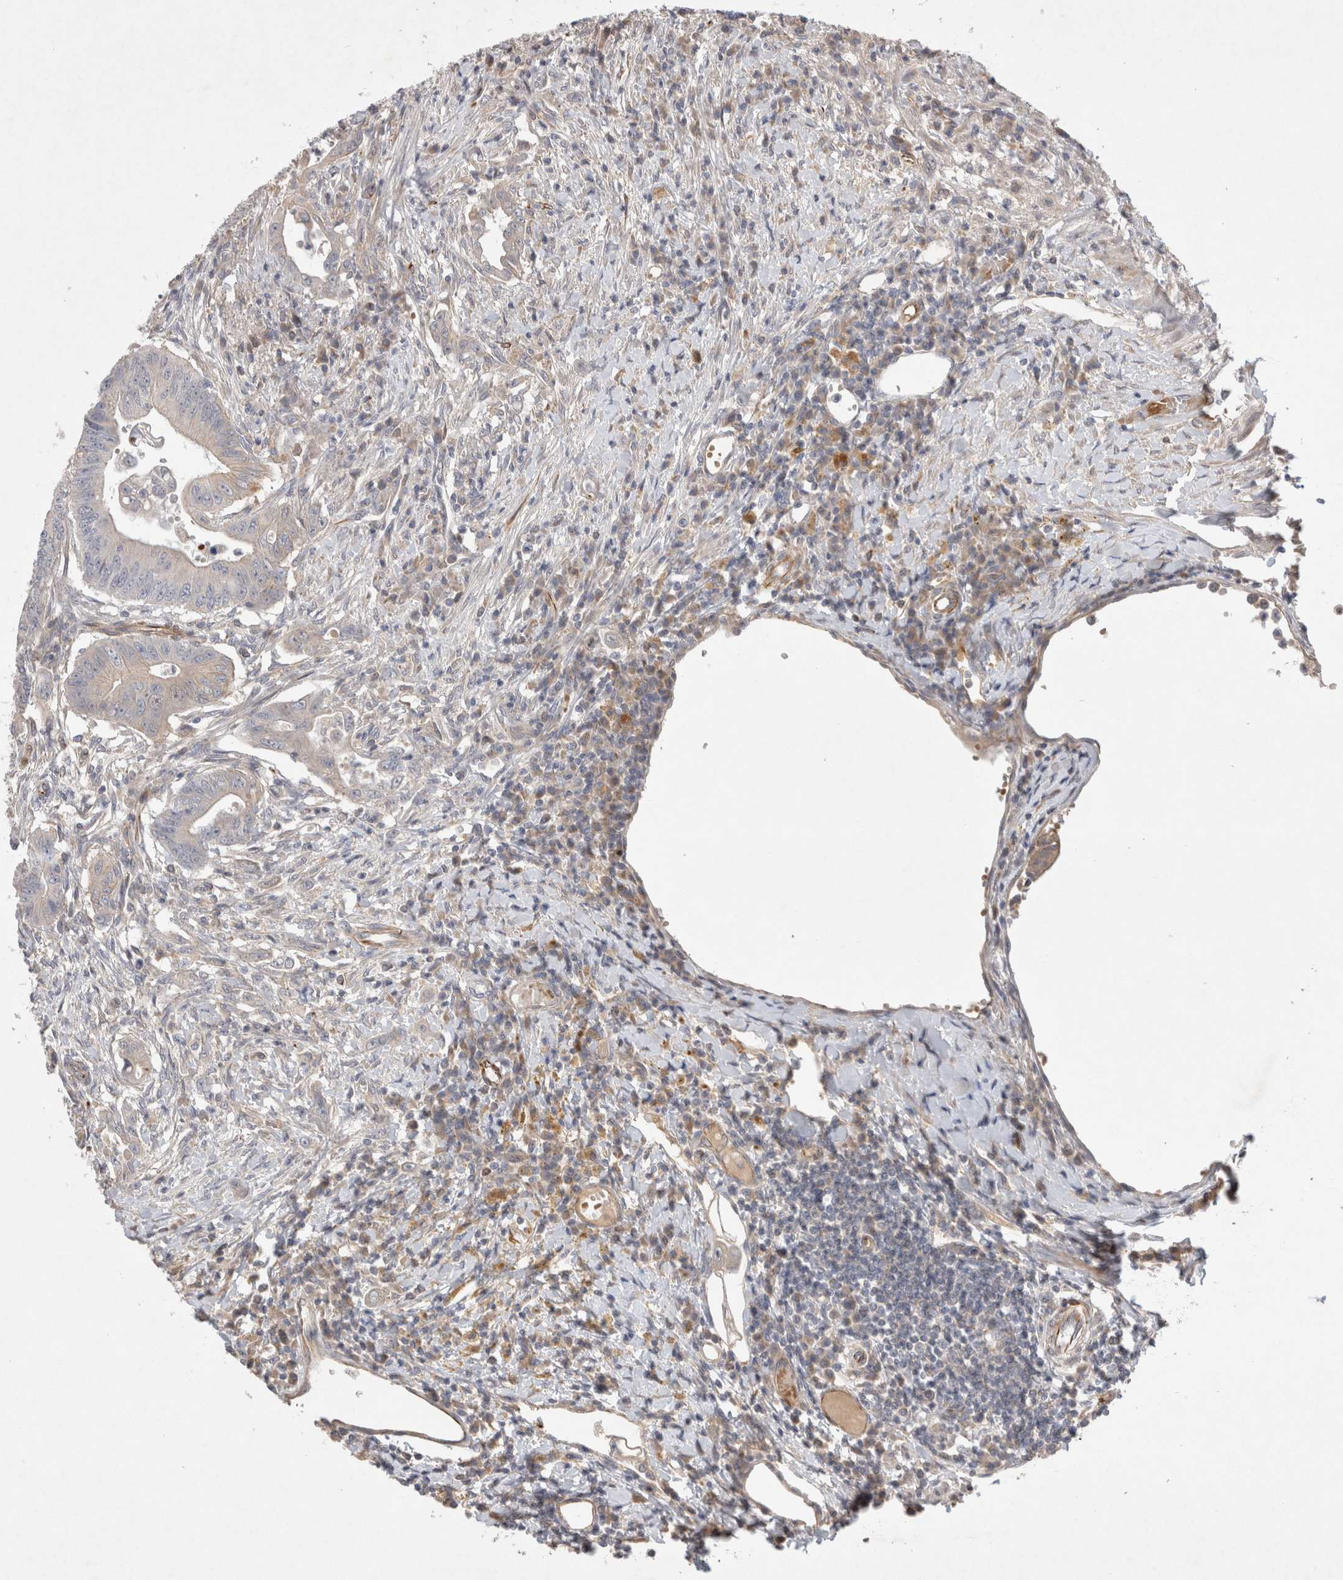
{"staining": {"intensity": "weak", "quantity": "<25%", "location": "cytoplasmic/membranous"}, "tissue": "colorectal cancer", "cell_type": "Tumor cells", "image_type": "cancer", "snomed": [{"axis": "morphology", "description": "Adenoma, NOS"}, {"axis": "morphology", "description": "Adenocarcinoma, NOS"}, {"axis": "topography", "description": "Colon"}], "caption": "Tumor cells show no significant protein positivity in colorectal cancer.", "gene": "NMU", "patient": {"sex": "male", "age": 79}}